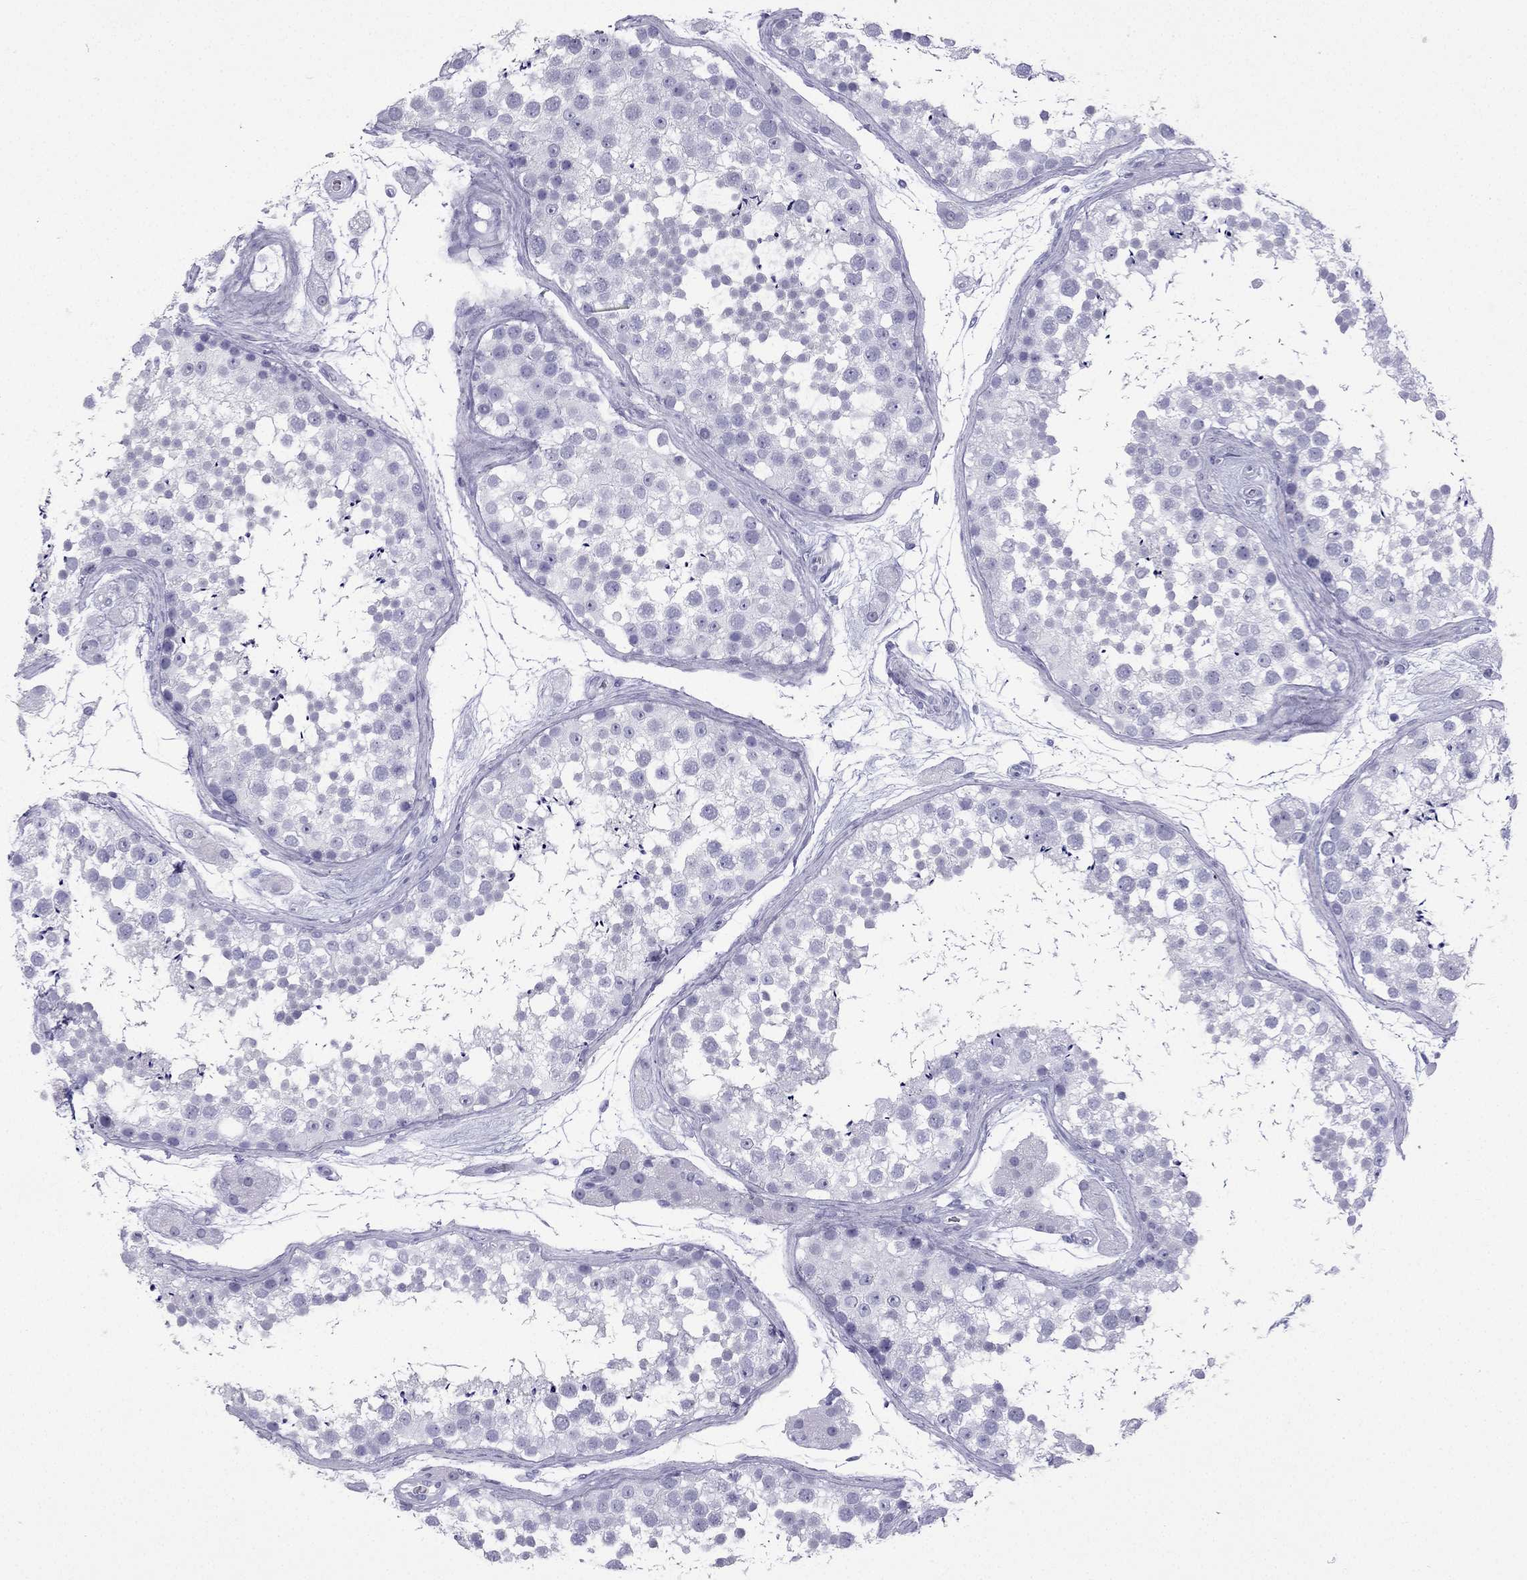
{"staining": {"intensity": "negative", "quantity": "none", "location": "none"}, "tissue": "testis", "cell_type": "Cells in seminiferous ducts", "image_type": "normal", "snomed": [{"axis": "morphology", "description": "Normal tissue, NOS"}, {"axis": "topography", "description": "Testis"}], "caption": "High power microscopy micrograph of an immunohistochemistry (IHC) photomicrograph of benign testis, revealing no significant staining in cells in seminiferous ducts. (Brightfield microscopy of DAB (3,3'-diaminobenzidine) IHC at high magnification).", "gene": "GJA8", "patient": {"sex": "male", "age": 41}}